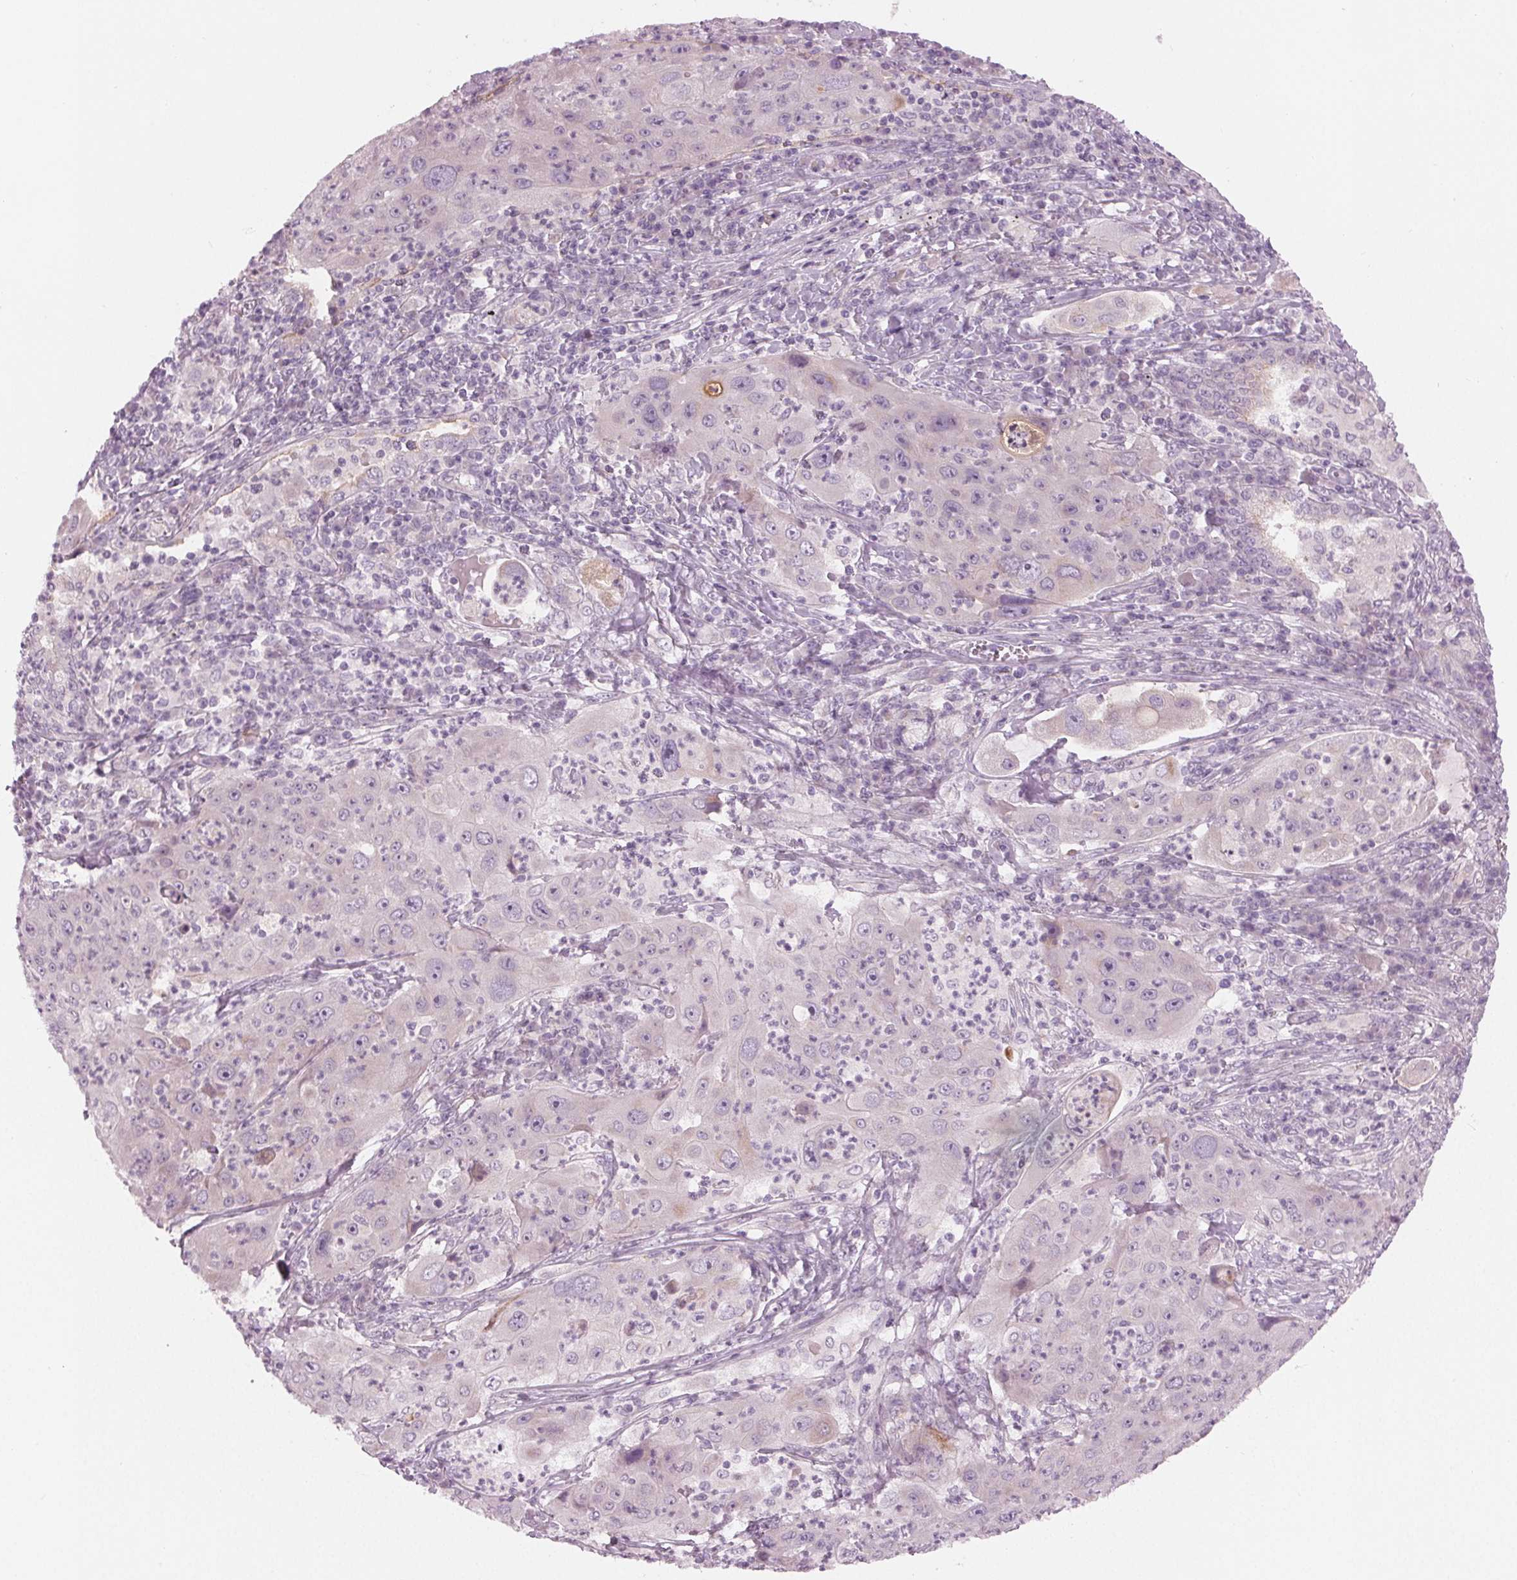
{"staining": {"intensity": "negative", "quantity": "none", "location": "none"}, "tissue": "lung cancer", "cell_type": "Tumor cells", "image_type": "cancer", "snomed": [{"axis": "morphology", "description": "Squamous cell carcinoma, NOS"}, {"axis": "topography", "description": "Lung"}], "caption": "Tumor cells show no significant expression in squamous cell carcinoma (lung). (Immunohistochemistry, brightfield microscopy, high magnification).", "gene": "PRAP1", "patient": {"sex": "female", "age": 59}}